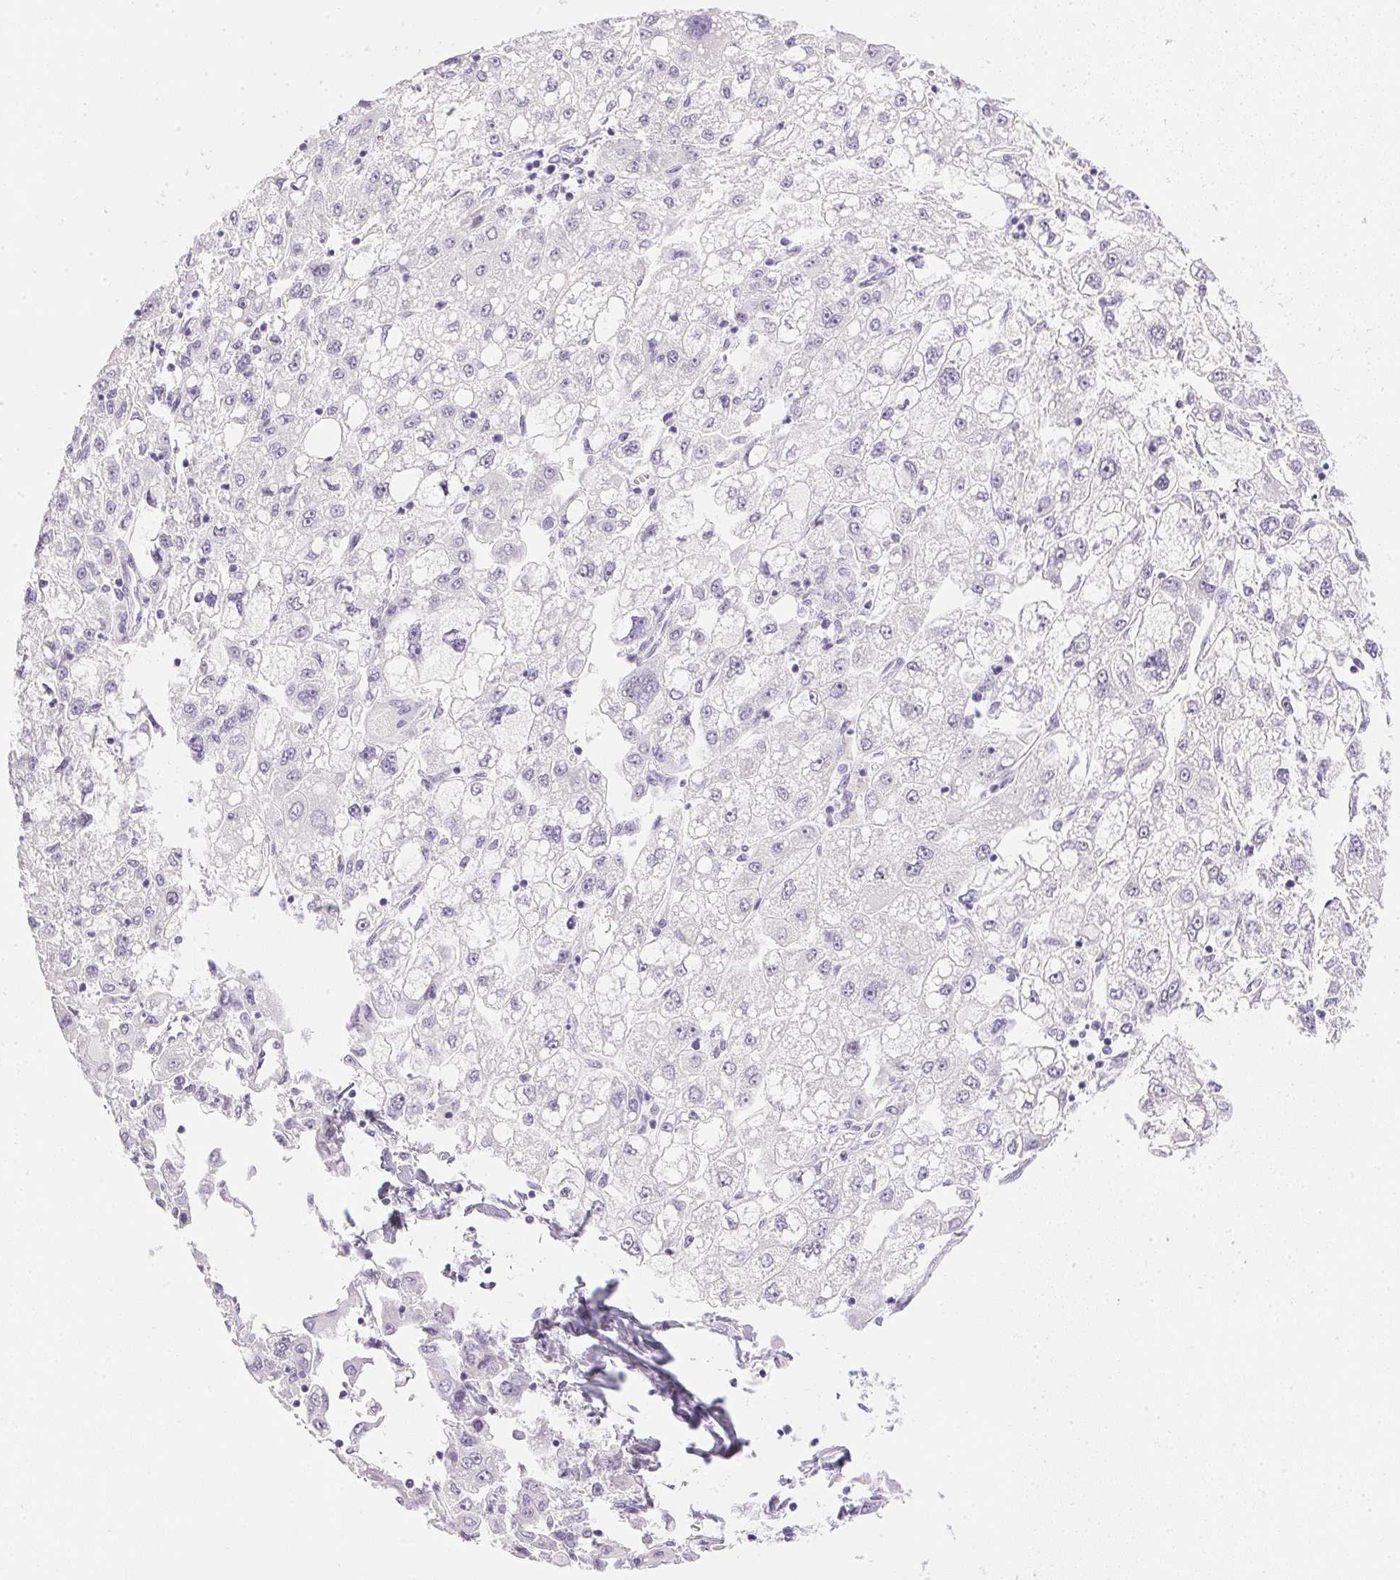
{"staining": {"intensity": "negative", "quantity": "none", "location": "none"}, "tissue": "liver cancer", "cell_type": "Tumor cells", "image_type": "cancer", "snomed": [{"axis": "morphology", "description": "Carcinoma, Hepatocellular, NOS"}, {"axis": "topography", "description": "Liver"}], "caption": "Tumor cells show no significant protein expression in liver cancer (hepatocellular carcinoma). Nuclei are stained in blue.", "gene": "CPB1", "patient": {"sex": "male", "age": 40}}